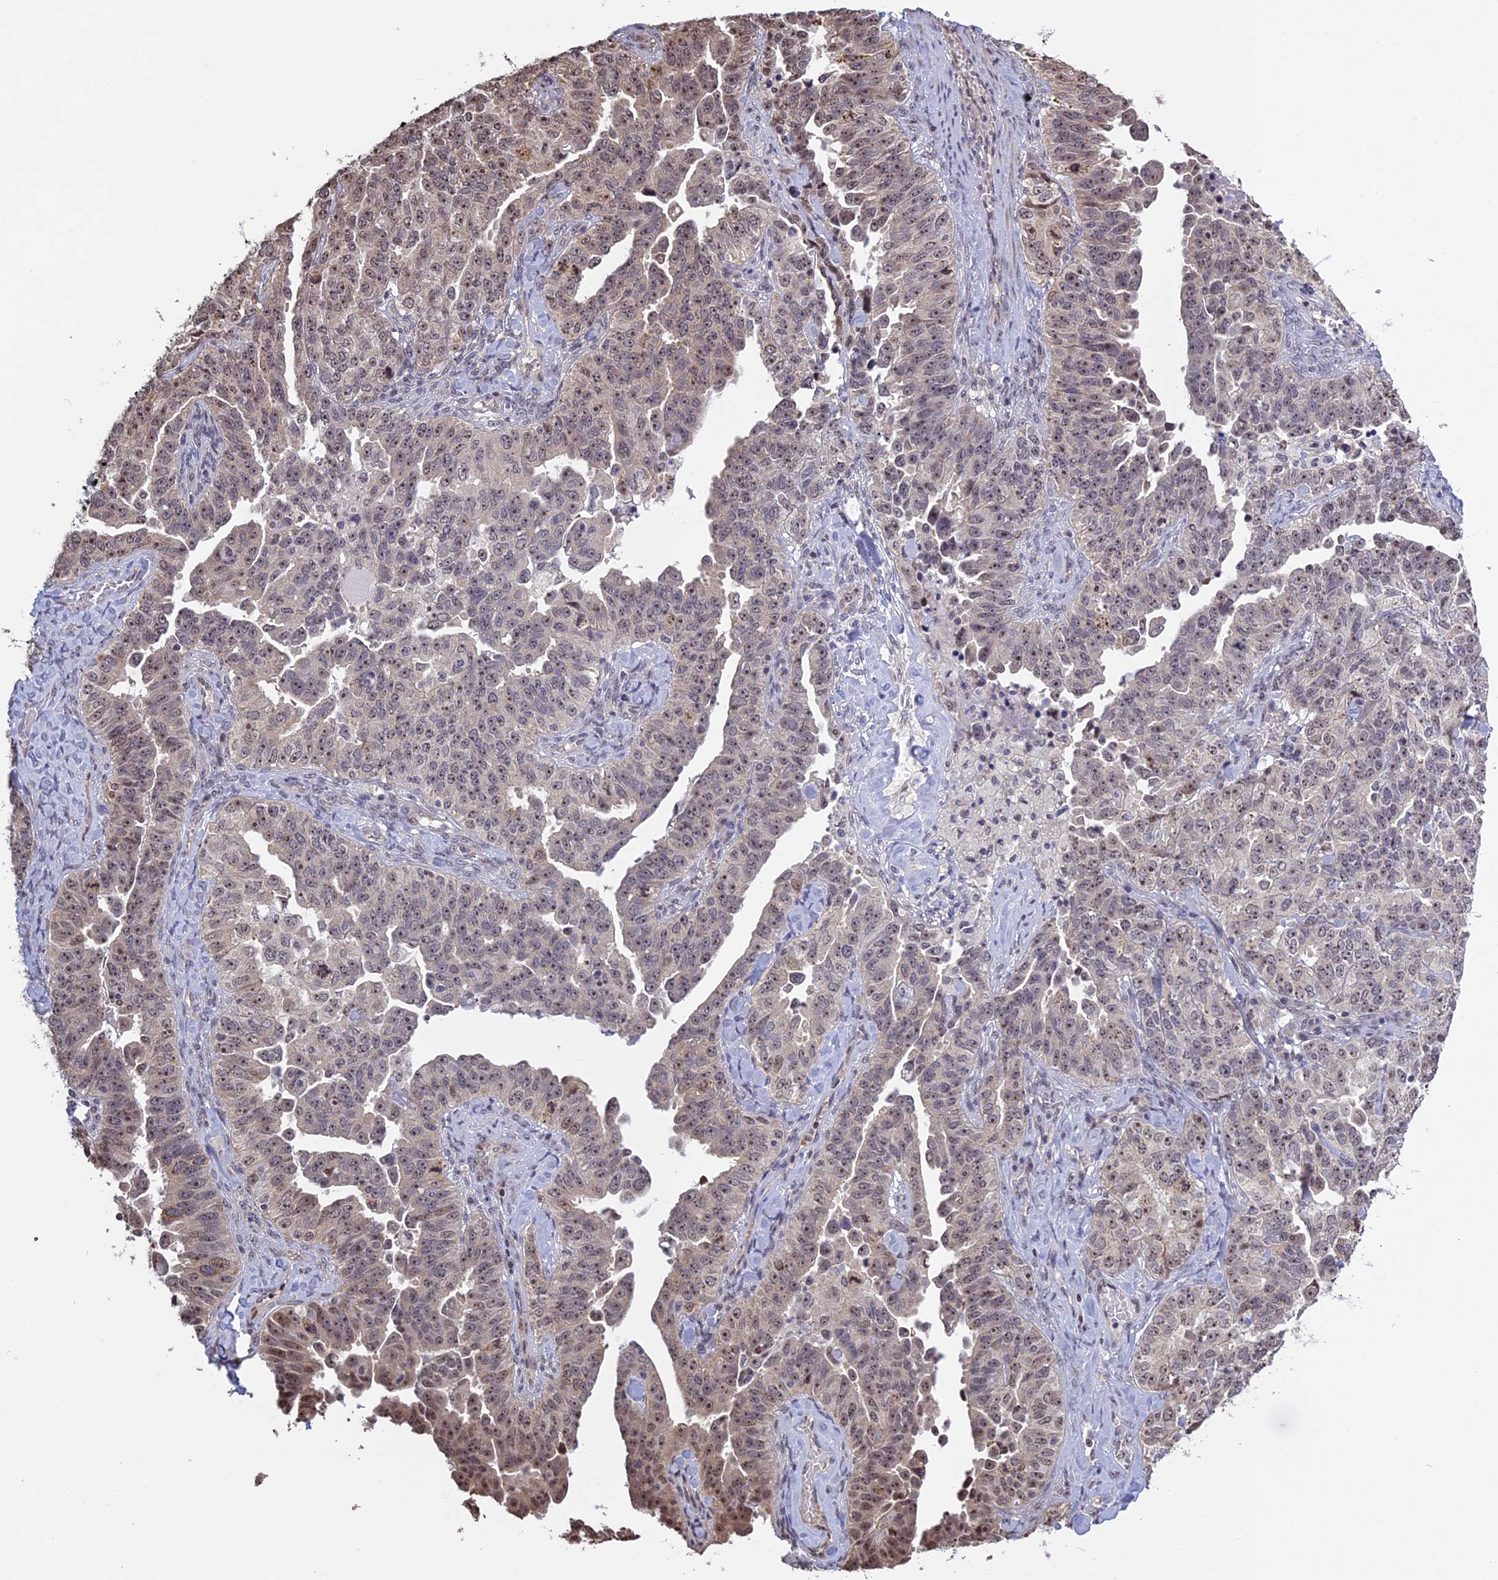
{"staining": {"intensity": "weak", "quantity": "25%-75%", "location": "nuclear"}, "tissue": "ovarian cancer", "cell_type": "Tumor cells", "image_type": "cancer", "snomed": [{"axis": "morphology", "description": "Carcinoma, endometroid"}, {"axis": "topography", "description": "Ovary"}], "caption": "Brown immunohistochemical staining in endometroid carcinoma (ovarian) shows weak nuclear expression in about 25%-75% of tumor cells.", "gene": "MGA", "patient": {"sex": "female", "age": 62}}